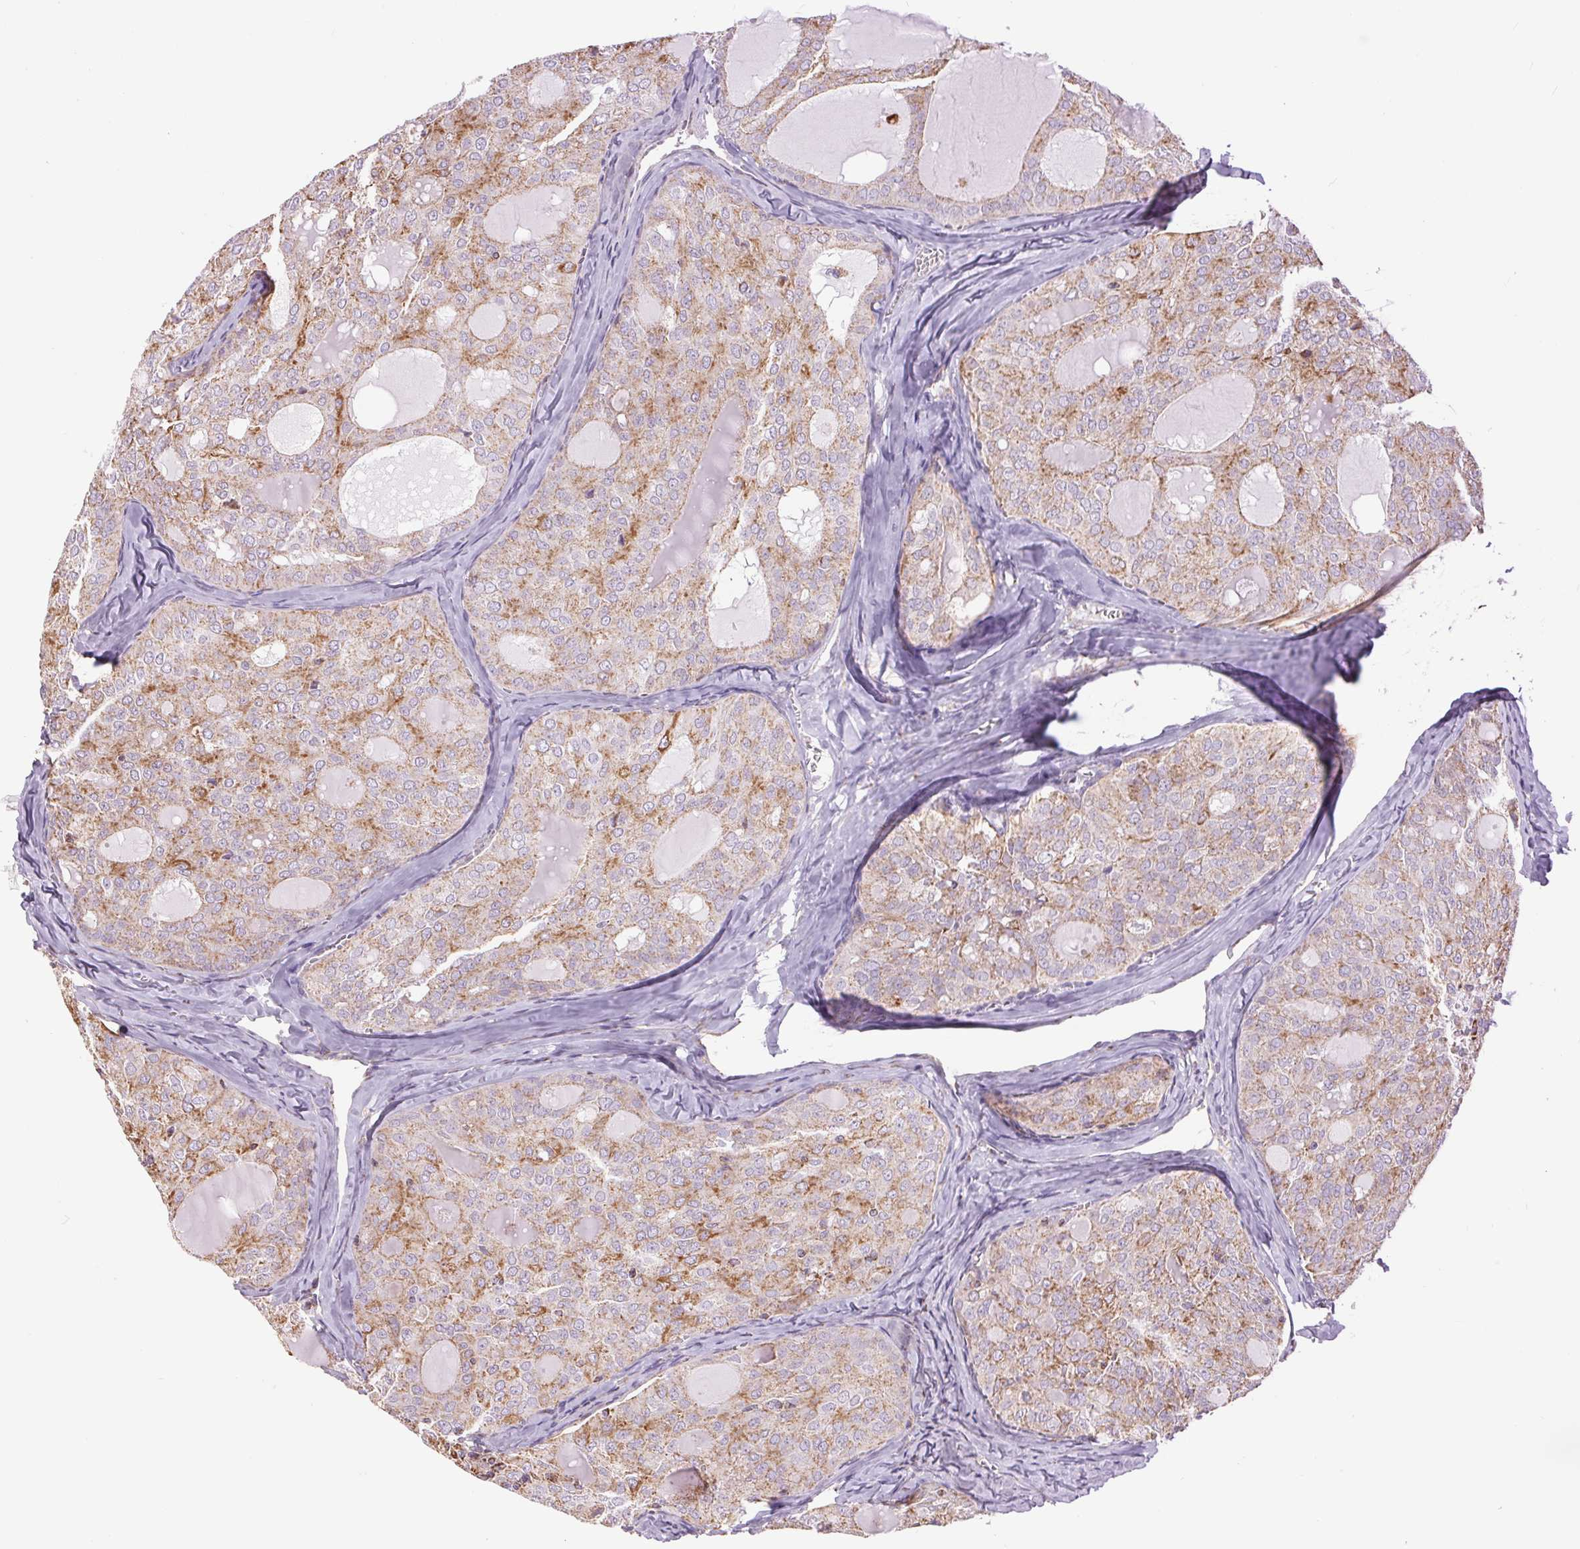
{"staining": {"intensity": "moderate", "quantity": "25%-75%", "location": "cytoplasmic/membranous"}, "tissue": "thyroid cancer", "cell_type": "Tumor cells", "image_type": "cancer", "snomed": [{"axis": "morphology", "description": "Follicular adenoma carcinoma, NOS"}, {"axis": "topography", "description": "Thyroid gland"}], "caption": "Moderate cytoplasmic/membranous positivity for a protein is seen in approximately 25%-75% of tumor cells of thyroid cancer using immunohistochemistry (IHC).", "gene": "ATP5PB", "patient": {"sex": "male", "age": 75}}